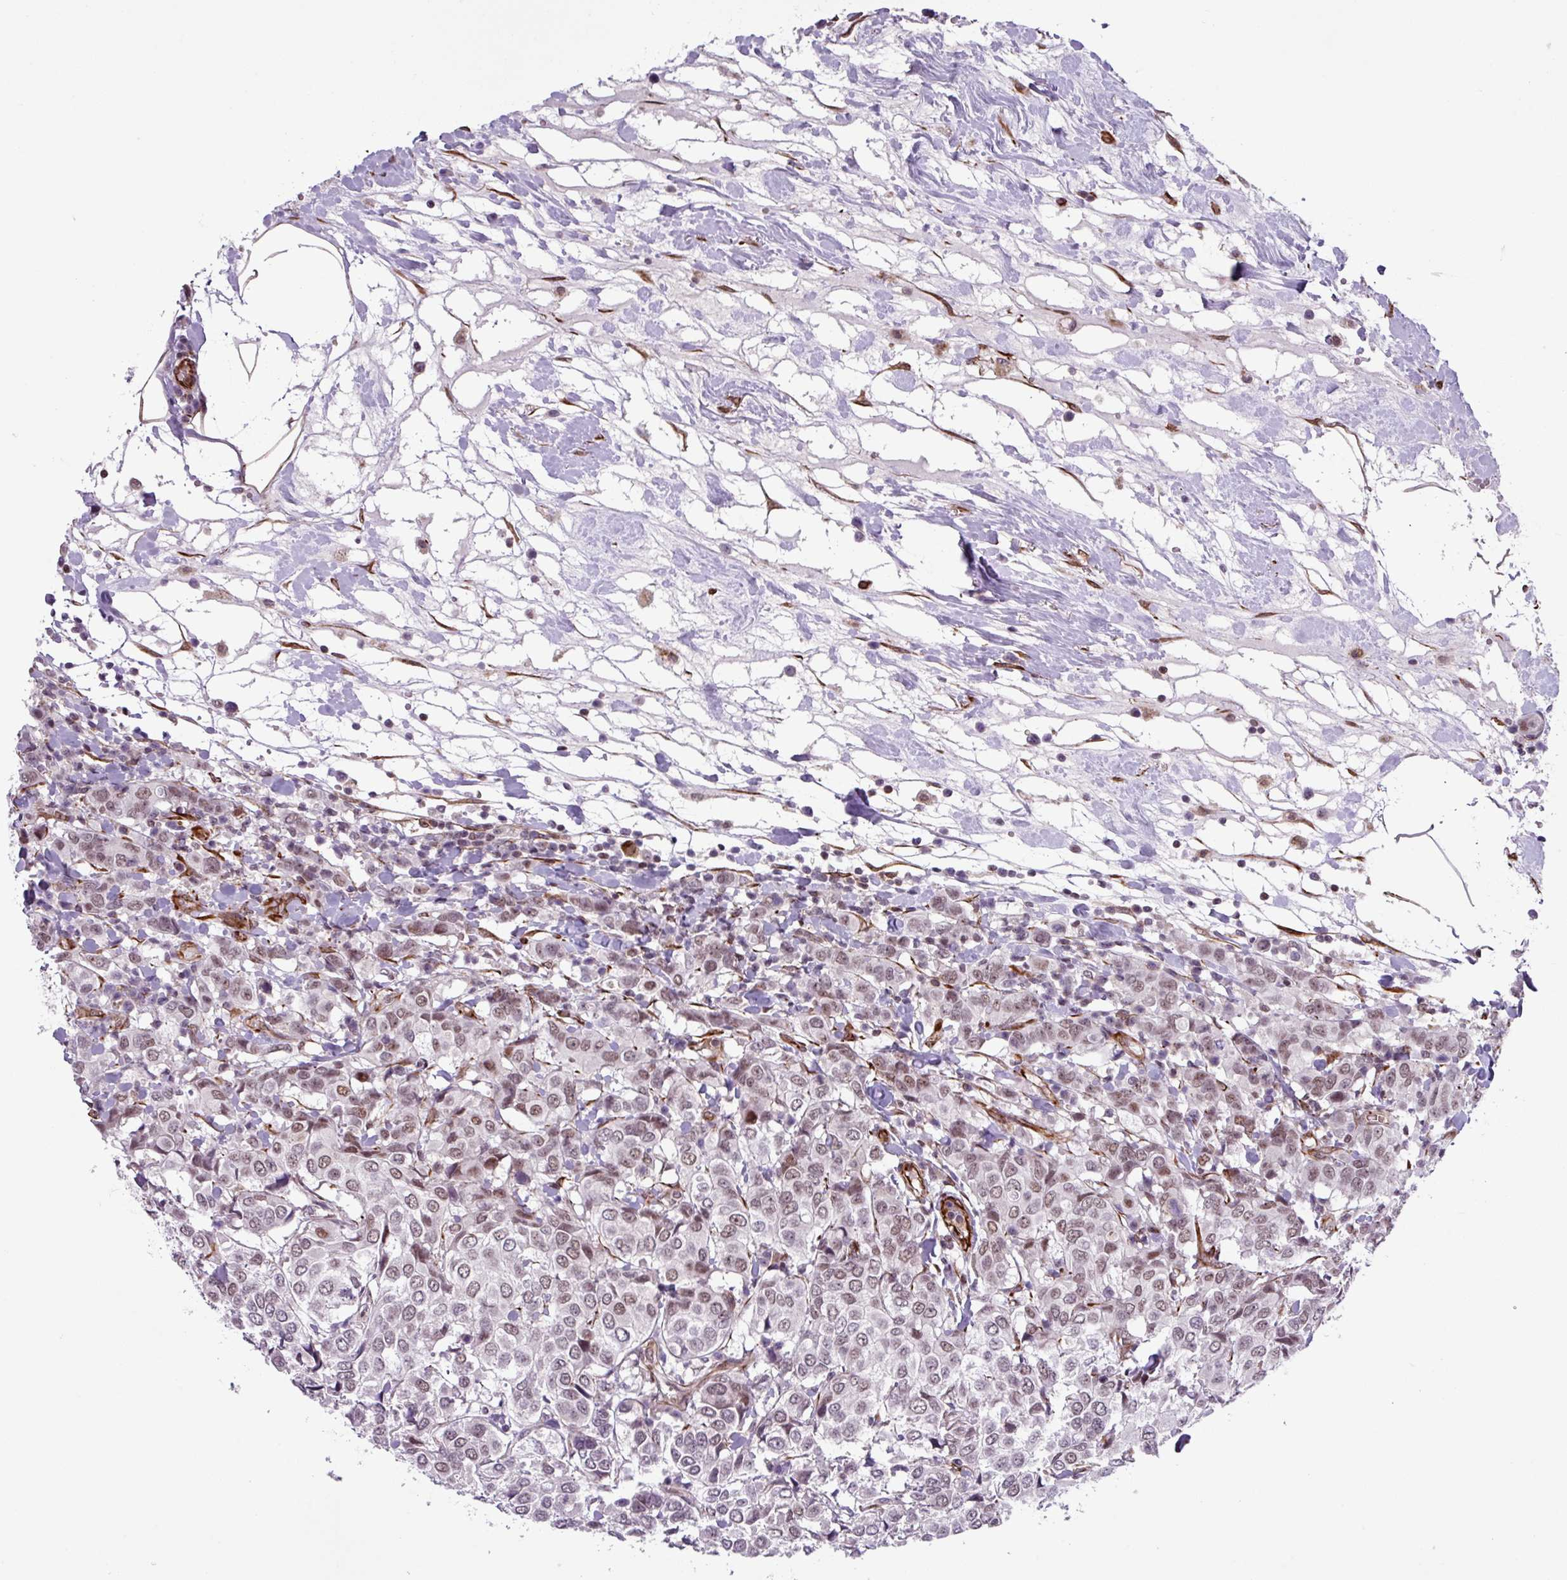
{"staining": {"intensity": "weak", "quantity": "25%-75%", "location": "nuclear"}, "tissue": "breast cancer", "cell_type": "Tumor cells", "image_type": "cancer", "snomed": [{"axis": "morphology", "description": "Duct carcinoma"}, {"axis": "topography", "description": "Breast"}], "caption": "Immunohistochemistry micrograph of neoplastic tissue: breast cancer (intraductal carcinoma) stained using immunohistochemistry (IHC) shows low levels of weak protein expression localized specifically in the nuclear of tumor cells, appearing as a nuclear brown color.", "gene": "CHD3", "patient": {"sex": "female", "age": 55}}